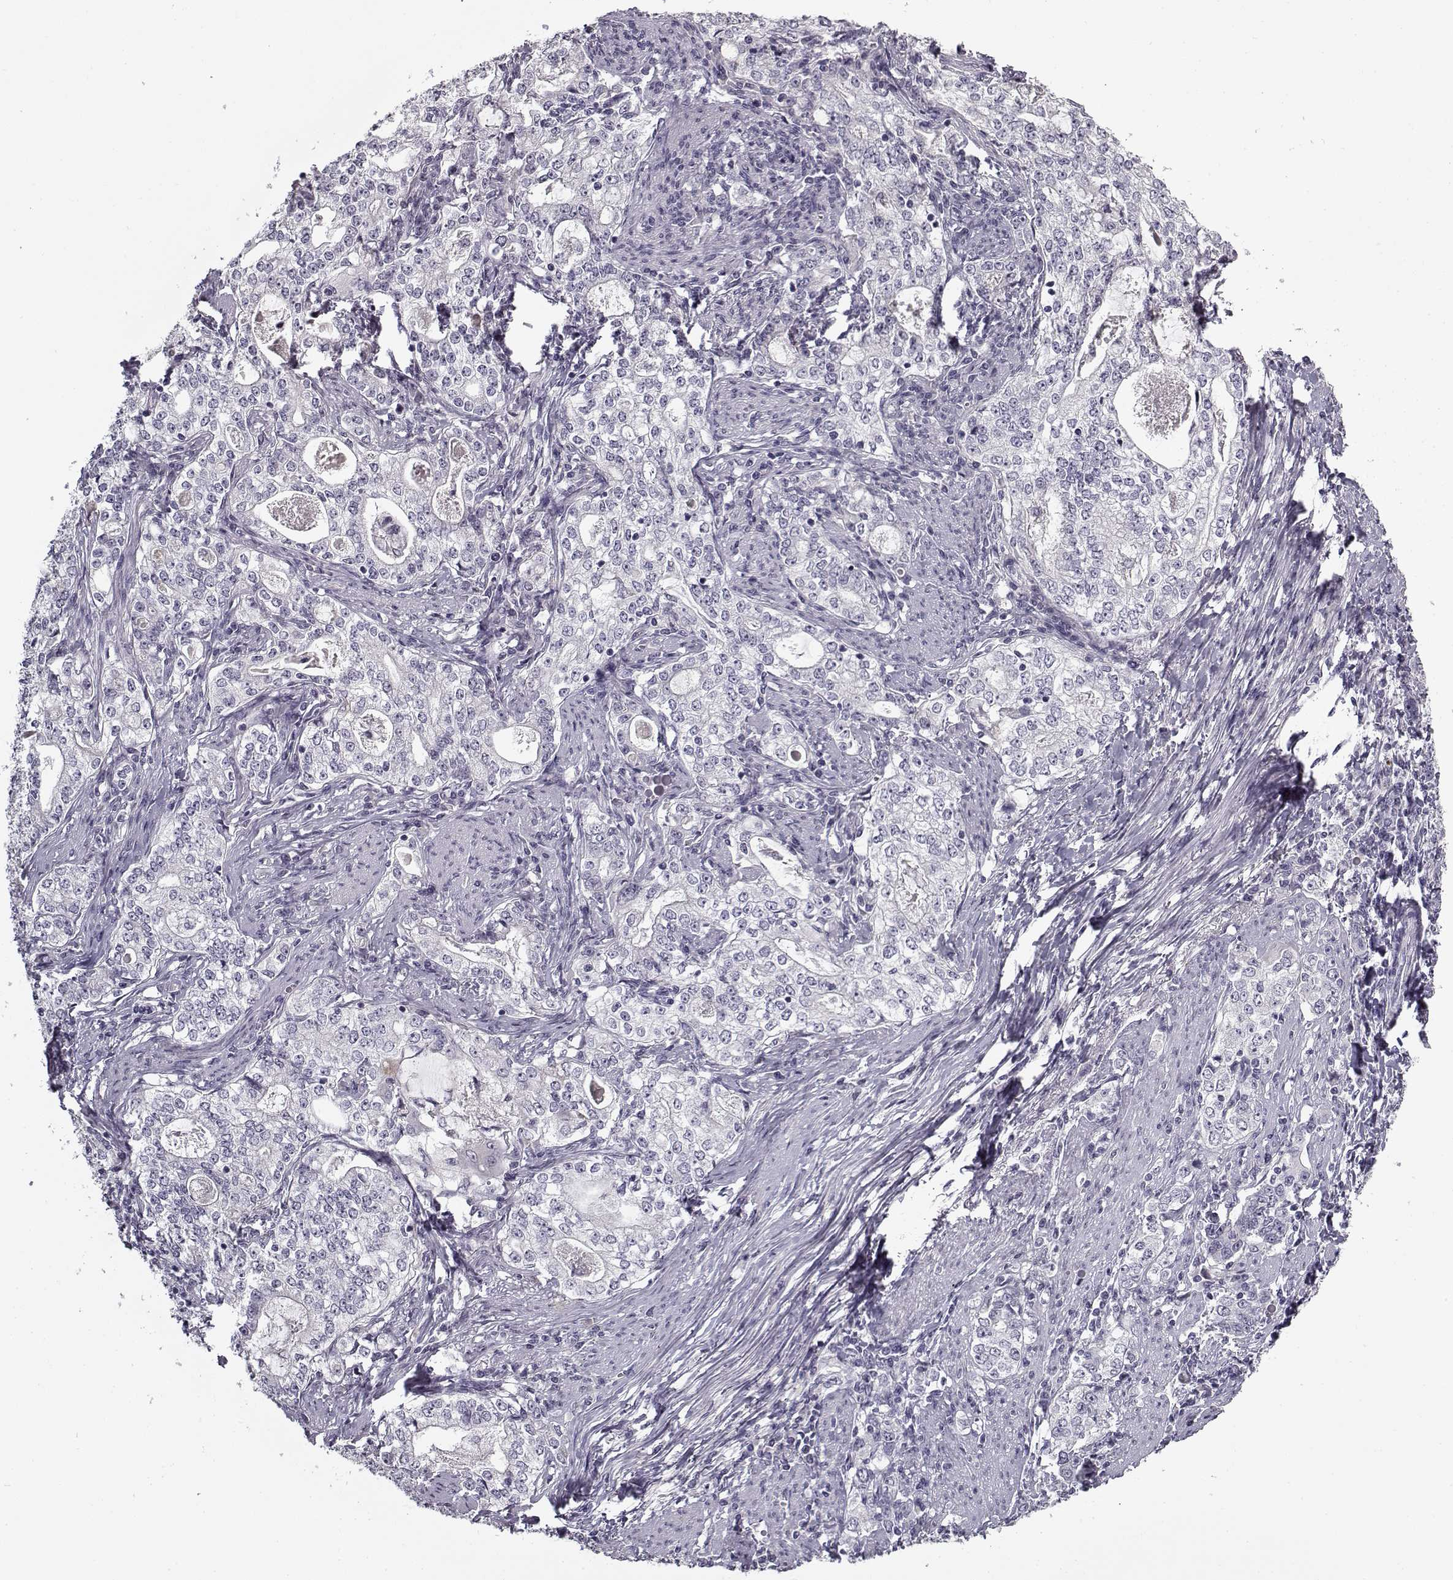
{"staining": {"intensity": "negative", "quantity": "none", "location": "none"}, "tissue": "stomach cancer", "cell_type": "Tumor cells", "image_type": "cancer", "snomed": [{"axis": "morphology", "description": "Adenocarcinoma, NOS"}, {"axis": "topography", "description": "Stomach, lower"}], "caption": "This is a histopathology image of IHC staining of stomach cancer, which shows no positivity in tumor cells.", "gene": "SNCA", "patient": {"sex": "female", "age": 72}}